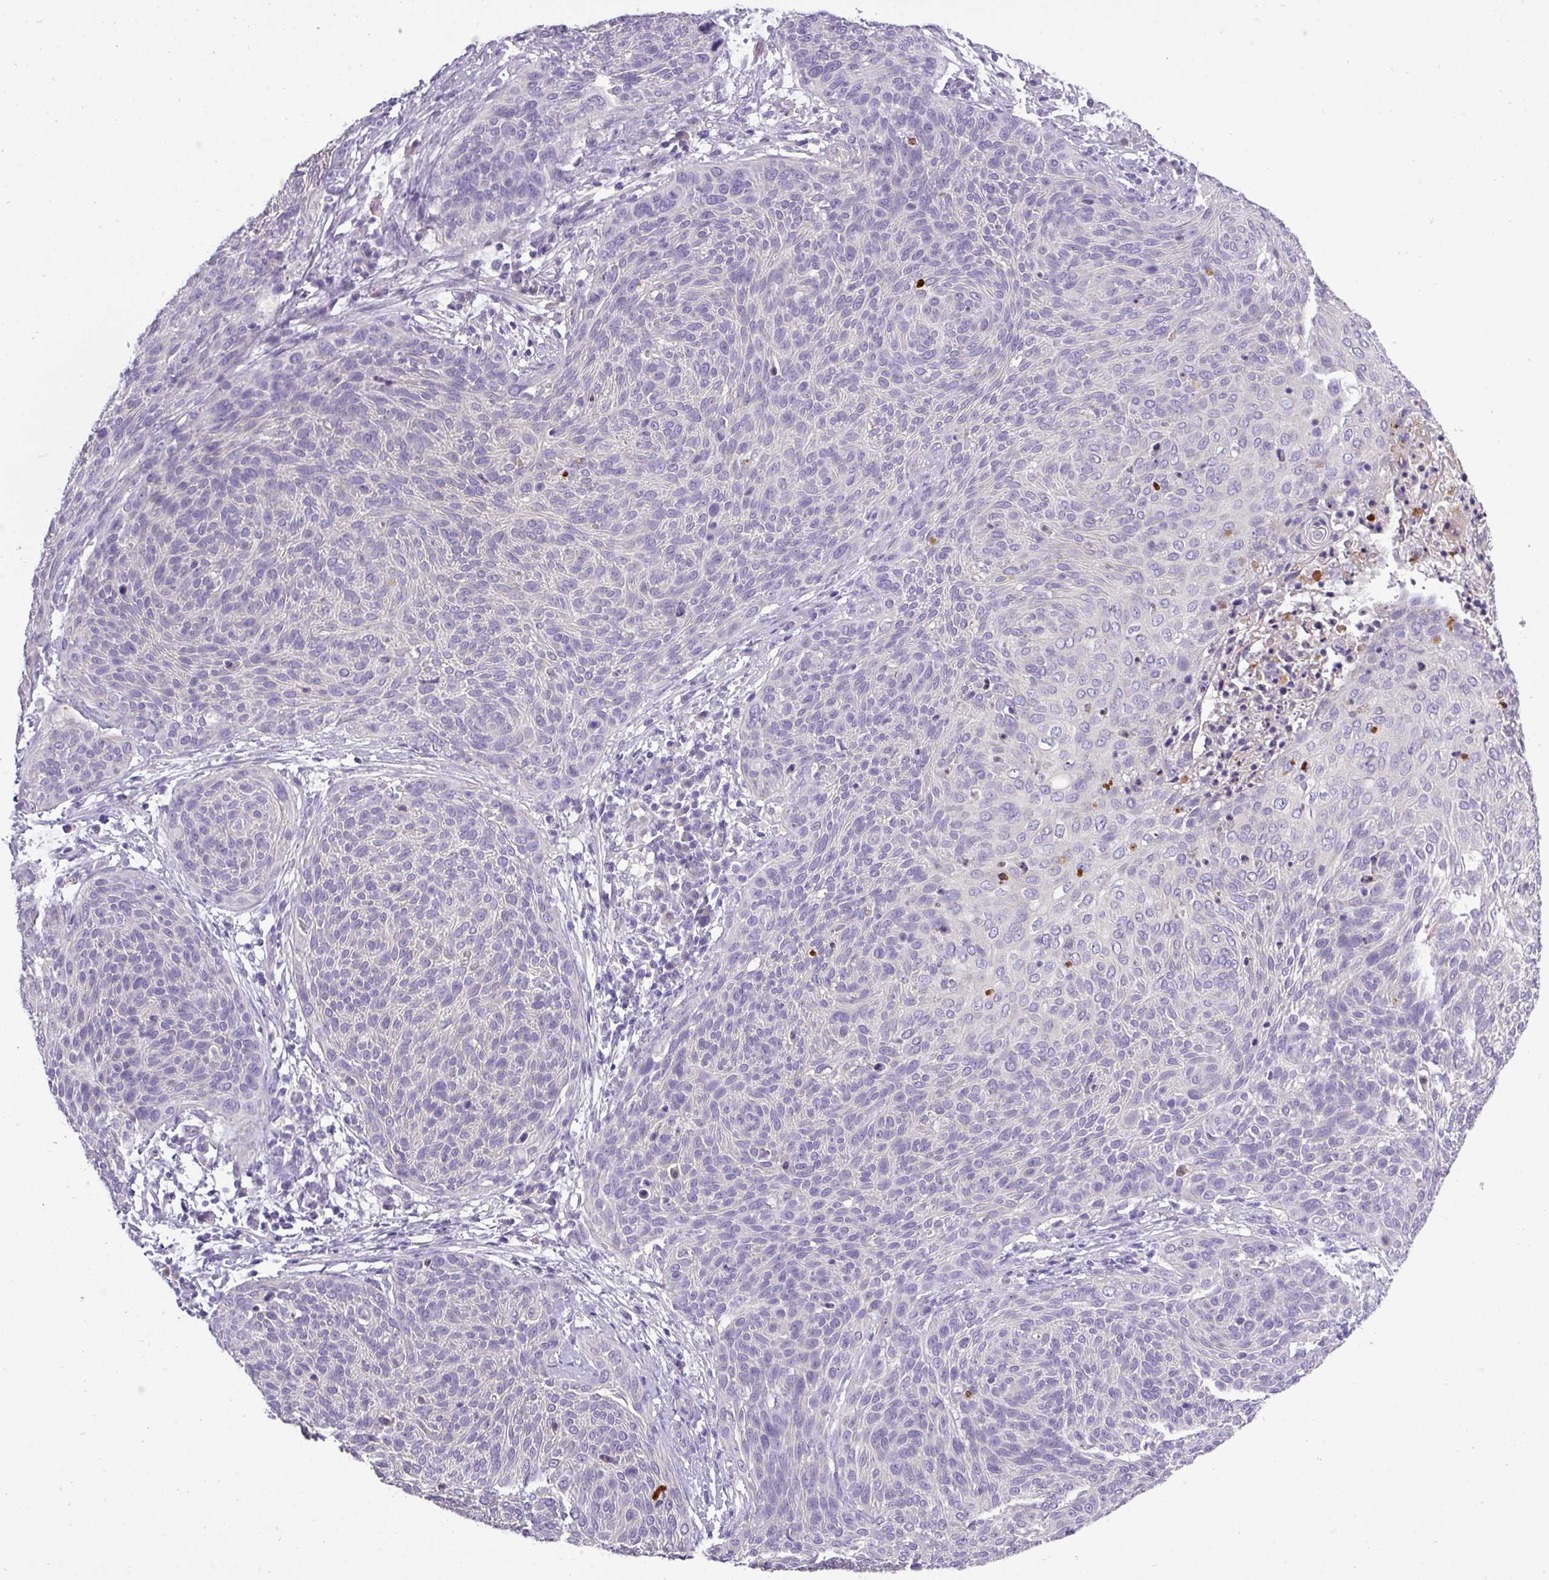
{"staining": {"intensity": "negative", "quantity": "none", "location": "none"}, "tissue": "cervical cancer", "cell_type": "Tumor cells", "image_type": "cancer", "snomed": [{"axis": "morphology", "description": "Squamous cell carcinoma, NOS"}, {"axis": "topography", "description": "Cervix"}], "caption": "Human squamous cell carcinoma (cervical) stained for a protein using IHC exhibits no expression in tumor cells.", "gene": "DNAAF9", "patient": {"sex": "female", "age": 31}}